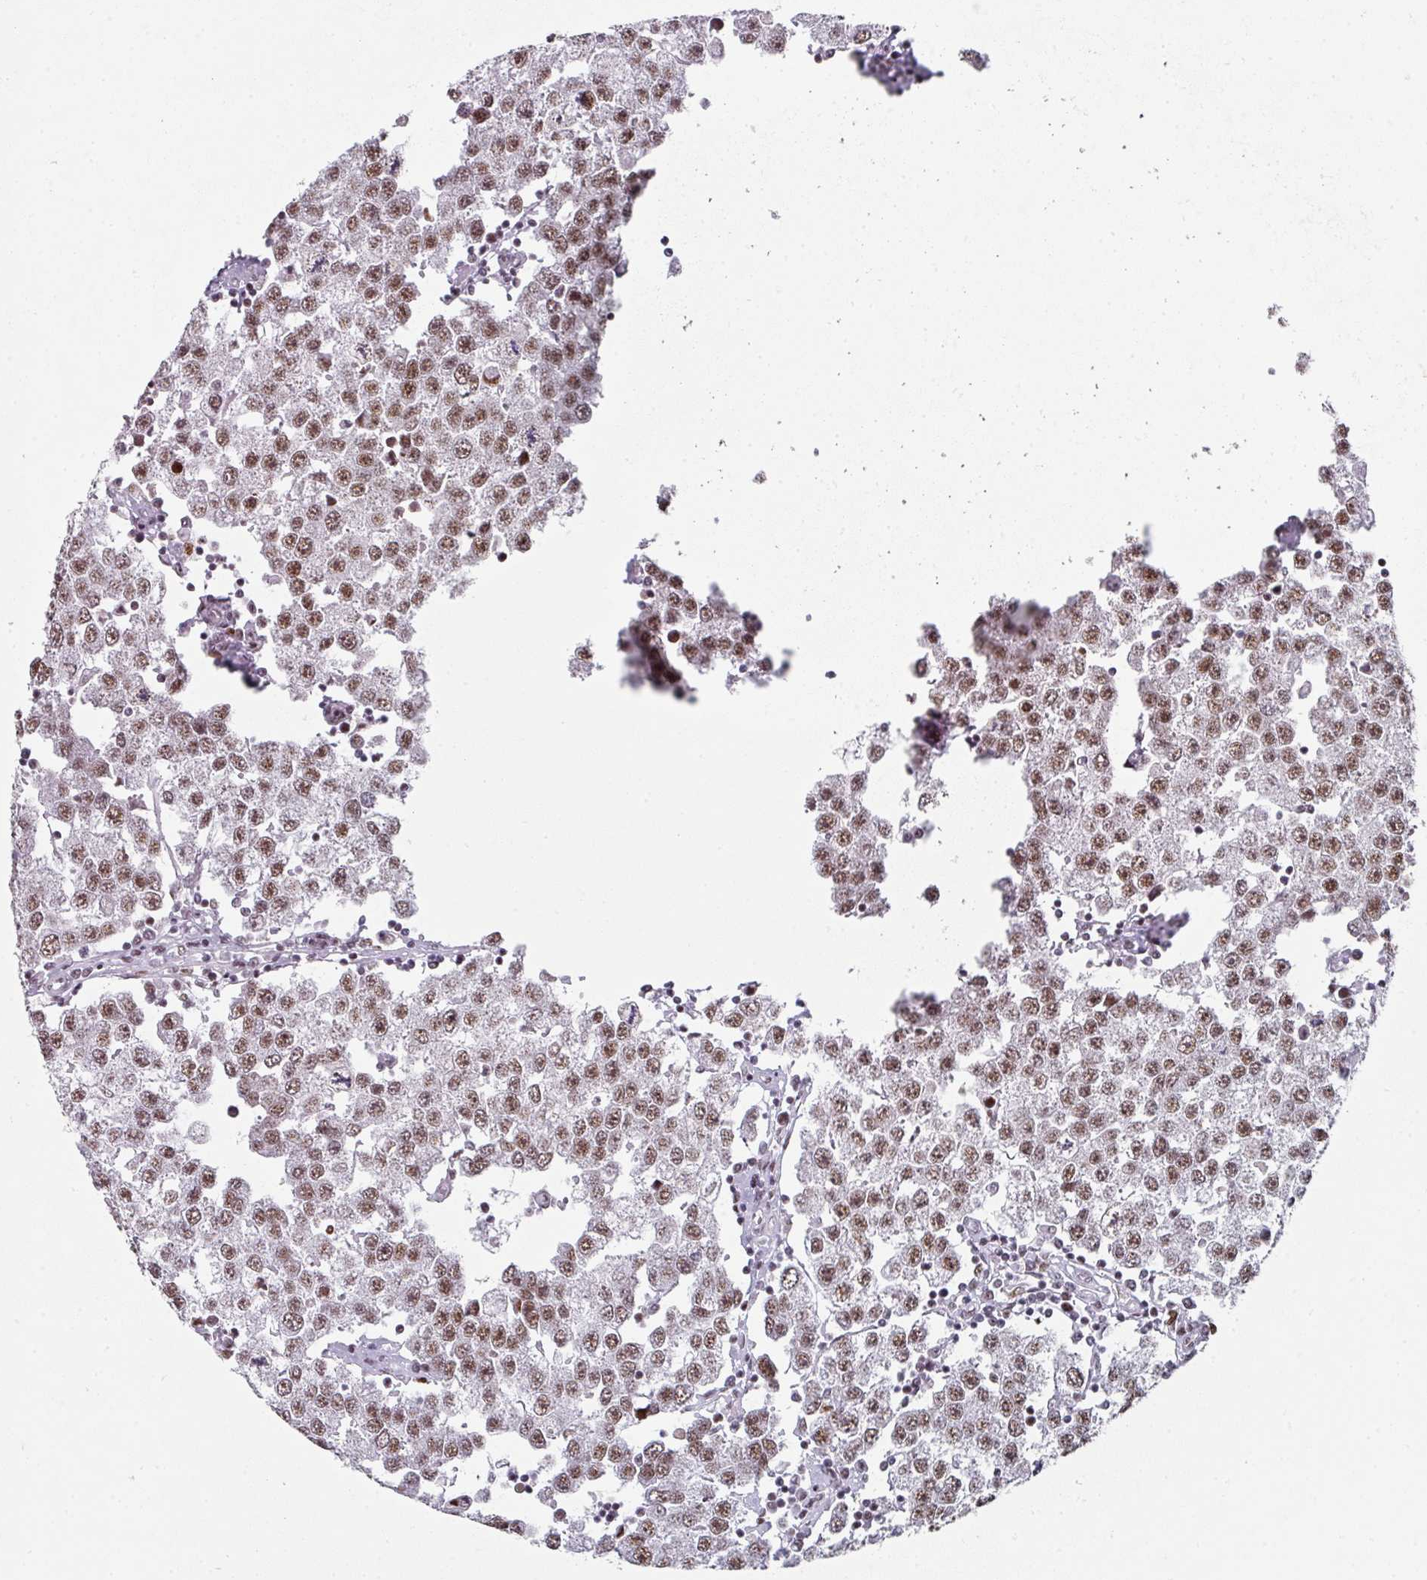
{"staining": {"intensity": "moderate", "quantity": ">75%", "location": "nuclear"}, "tissue": "testis cancer", "cell_type": "Tumor cells", "image_type": "cancer", "snomed": [{"axis": "morphology", "description": "Seminoma, NOS"}, {"axis": "topography", "description": "Testis"}], "caption": "Testis cancer (seminoma) was stained to show a protein in brown. There is medium levels of moderate nuclear positivity in approximately >75% of tumor cells. Using DAB (3,3'-diaminobenzidine) (brown) and hematoxylin (blue) stains, captured at high magnification using brightfield microscopy.", "gene": "SF3B5", "patient": {"sex": "male", "age": 34}}